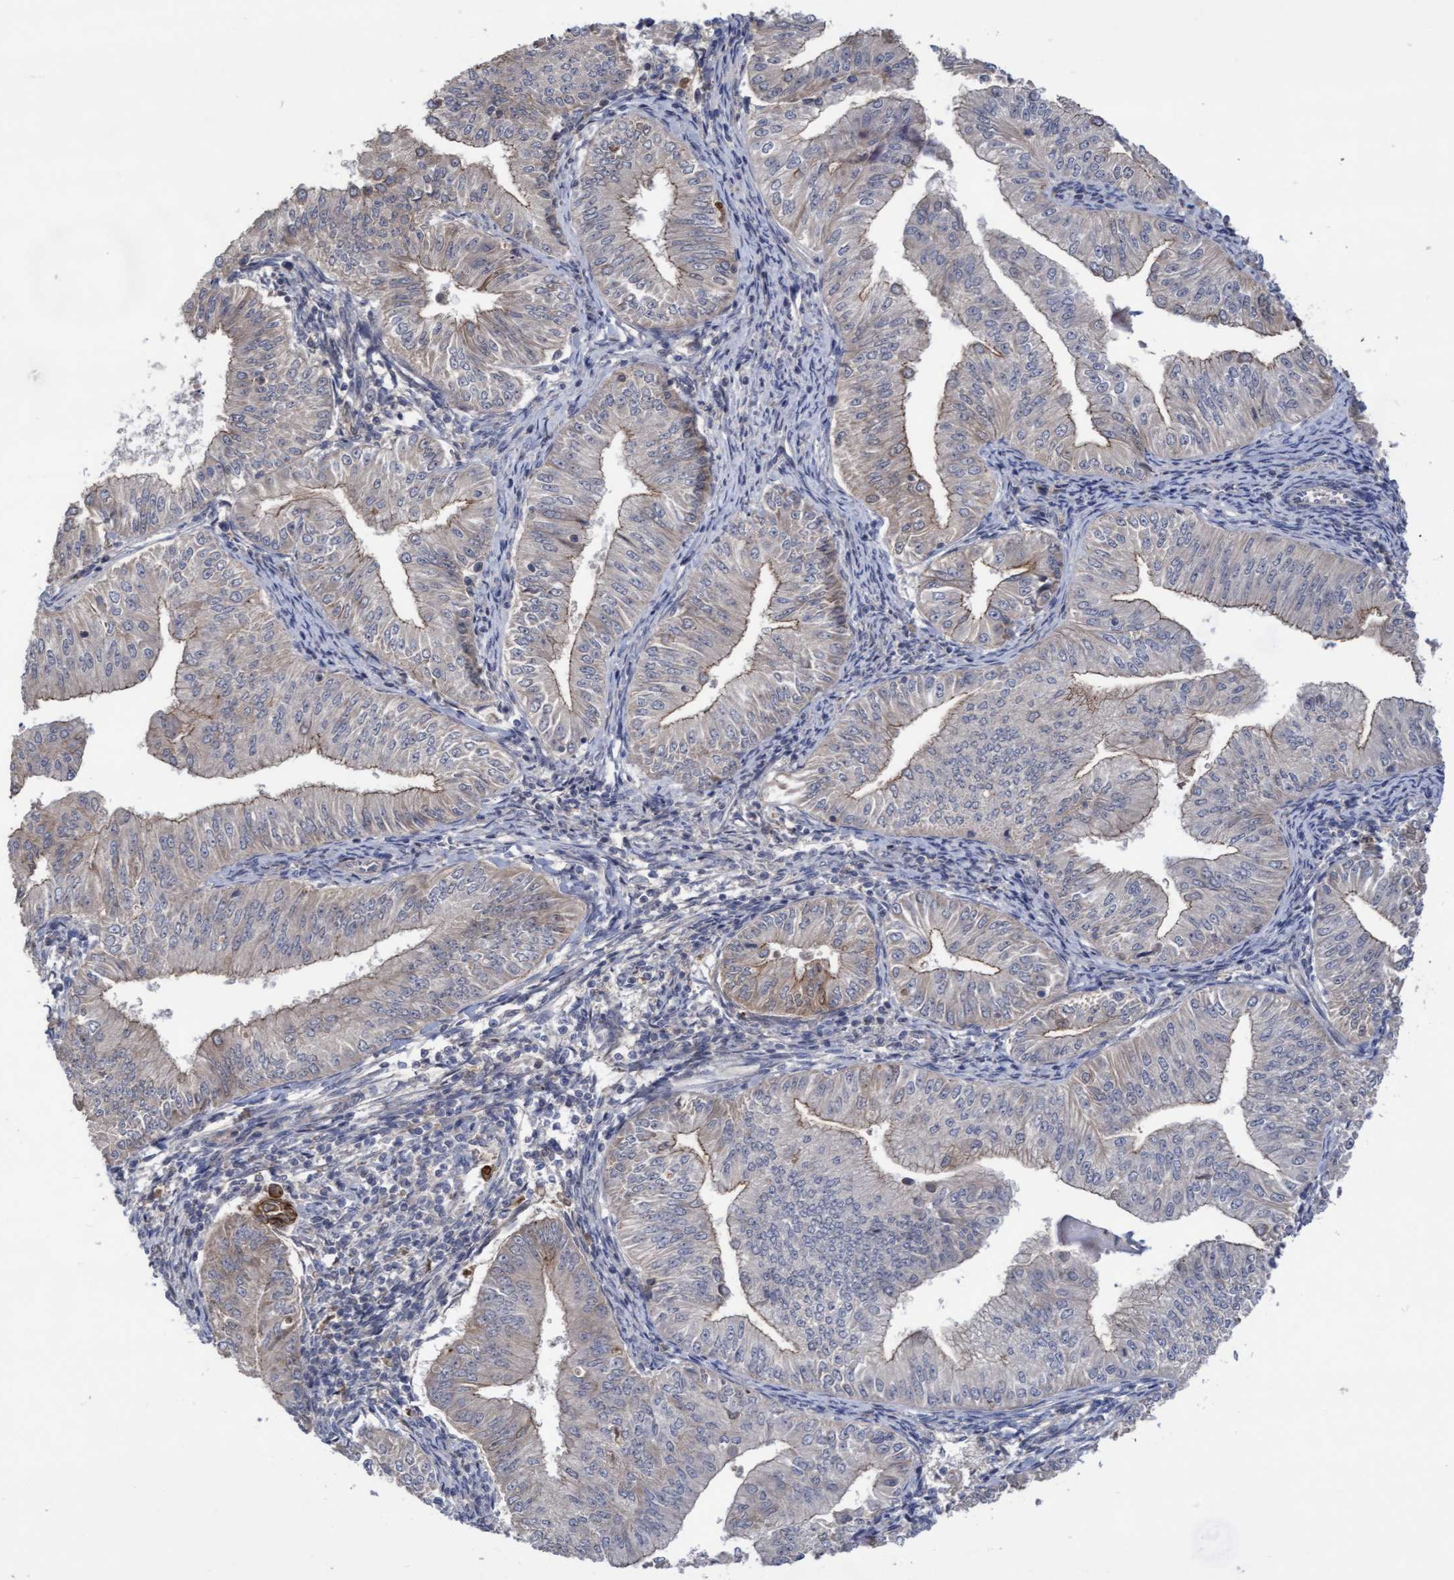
{"staining": {"intensity": "negative", "quantity": "none", "location": "none"}, "tissue": "endometrial cancer", "cell_type": "Tumor cells", "image_type": "cancer", "snomed": [{"axis": "morphology", "description": "Normal tissue, NOS"}, {"axis": "morphology", "description": "Adenocarcinoma, NOS"}, {"axis": "topography", "description": "Endometrium"}], "caption": "This is an IHC photomicrograph of endometrial cancer (adenocarcinoma). There is no expression in tumor cells.", "gene": "COBL", "patient": {"sex": "female", "age": 53}}